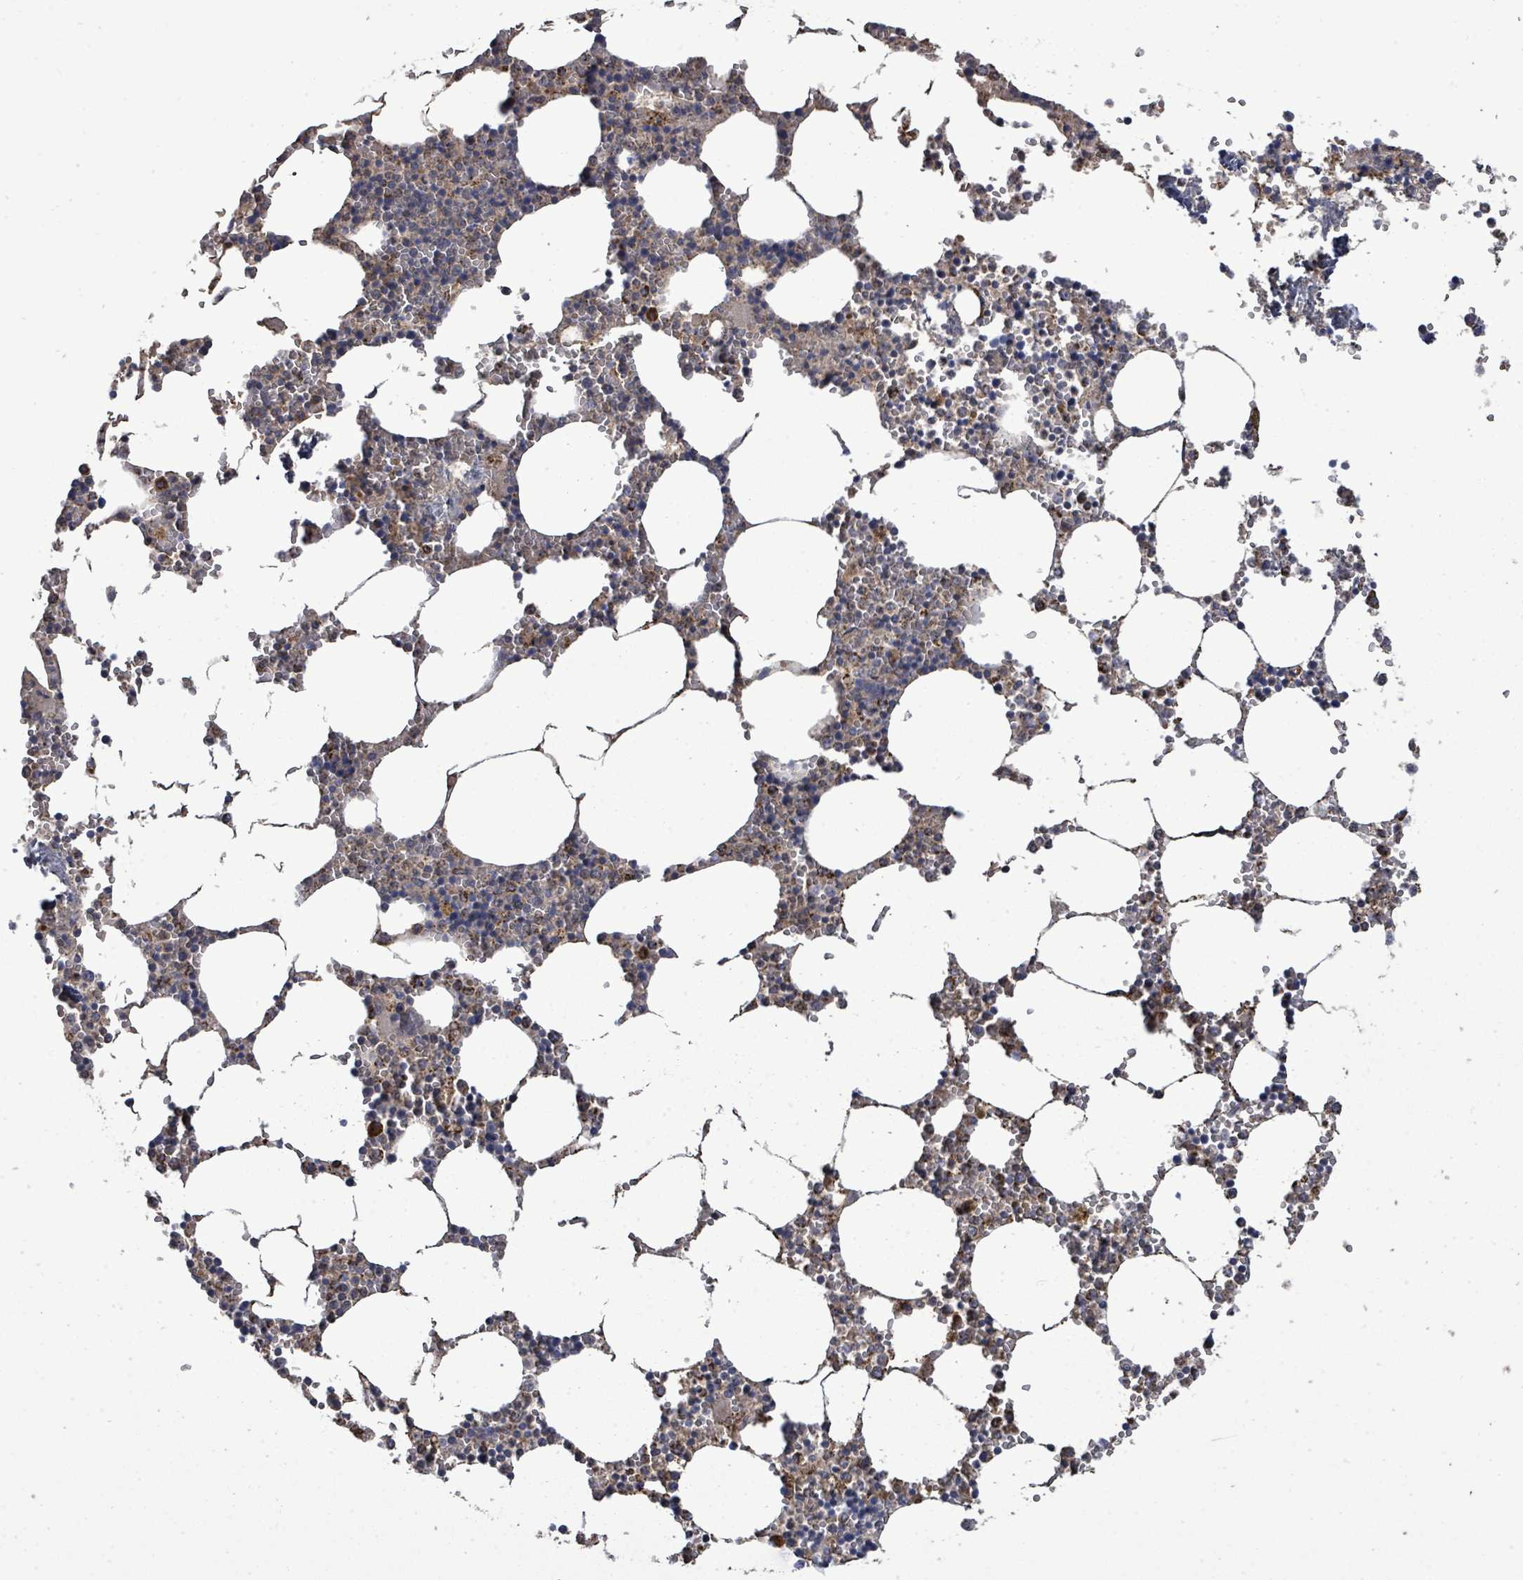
{"staining": {"intensity": "strong", "quantity": "25%-75%", "location": "cytoplasmic/membranous"}, "tissue": "bone marrow", "cell_type": "Hematopoietic cells", "image_type": "normal", "snomed": [{"axis": "morphology", "description": "Normal tissue, NOS"}, {"axis": "topography", "description": "Bone marrow"}], "caption": "Bone marrow stained for a protein (brown) reveals strong cytoplasmic/membranous positive positivity in about 25%-75% of hematopoietic cells.", "gene": "MTMR12", "patient": {"sex": "male", "age": 54}}